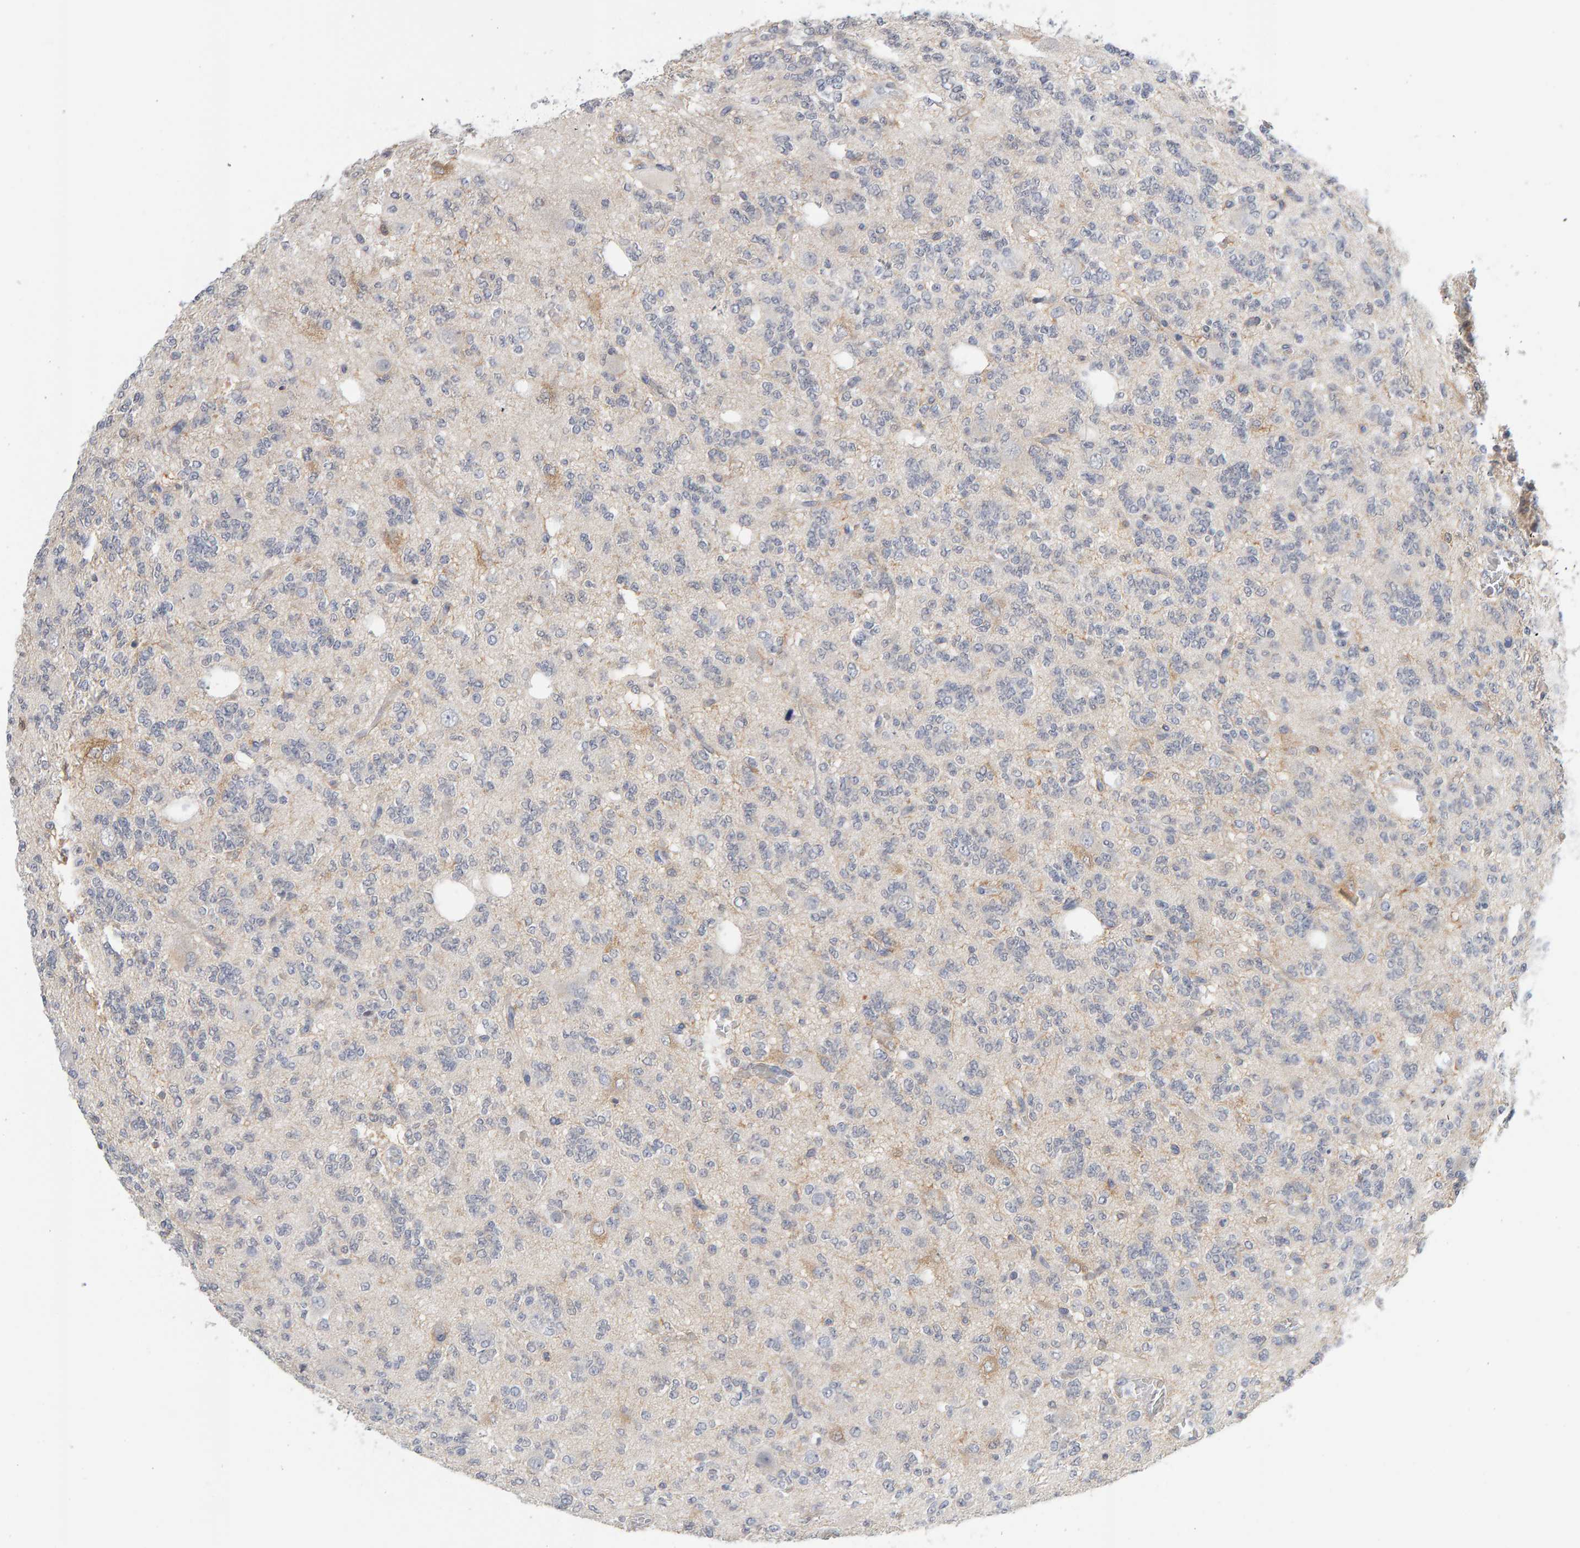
{"staining": {"intensity": "negative", "quantity": "none", "location": "none"}, "tissue": "glioma", "cell_type": "Tumor cells", "image_type": "cancer", "snomed": [{"axis": "morphology", "description": "Glioma, malignant, Low grade"}, {"axis": "topography", "description": "Brain"}], "caption": "Tumor cells show no significant expression in glioma. (Stains: DAB immunohistochemistry (IHC) with hematoxylin counter stain, Microscopy: brightfield microscopy at high magnification).", "gene": "CTH", "patient": {"sex": "male", "age": 38}}